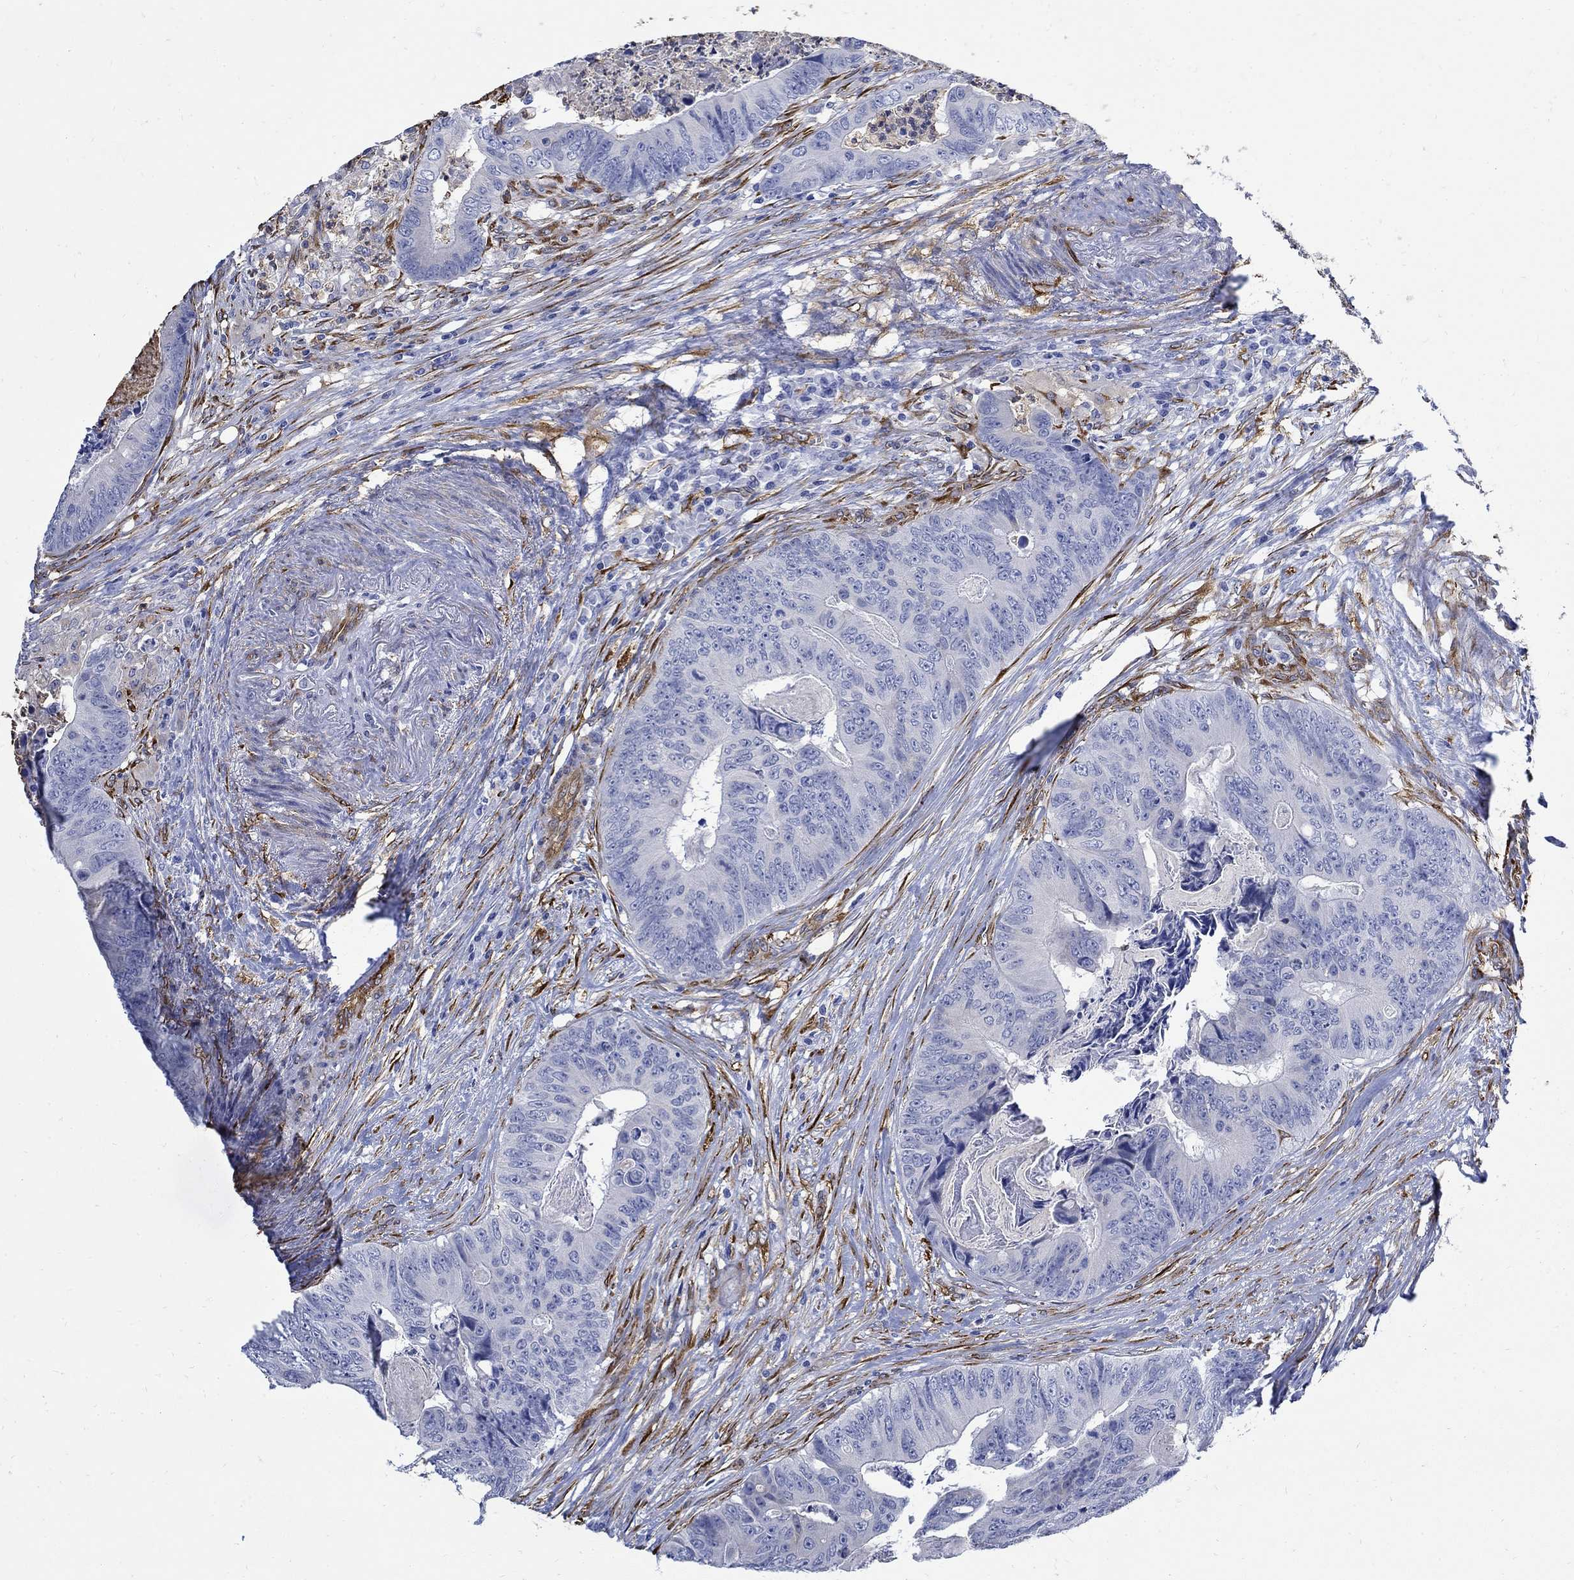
{"staining": {"intensity": "negative", "quantity": "none", "location": "none"}, "tissue": "colorectal cancer", "cell_type": "Tumor cells", "image_type": "cancer", "snomed": [{"axis": "morphology", "description": "Adenocarcinoma, NOS"}, {"axis": "topography", "description": "Colon"}], "caption": "Tumor cells are negative for protein expression in human colorectal cancer (adenocarcinoma).", "gene": "TGM2", "patient": {"sex": "male", "age": 84}}